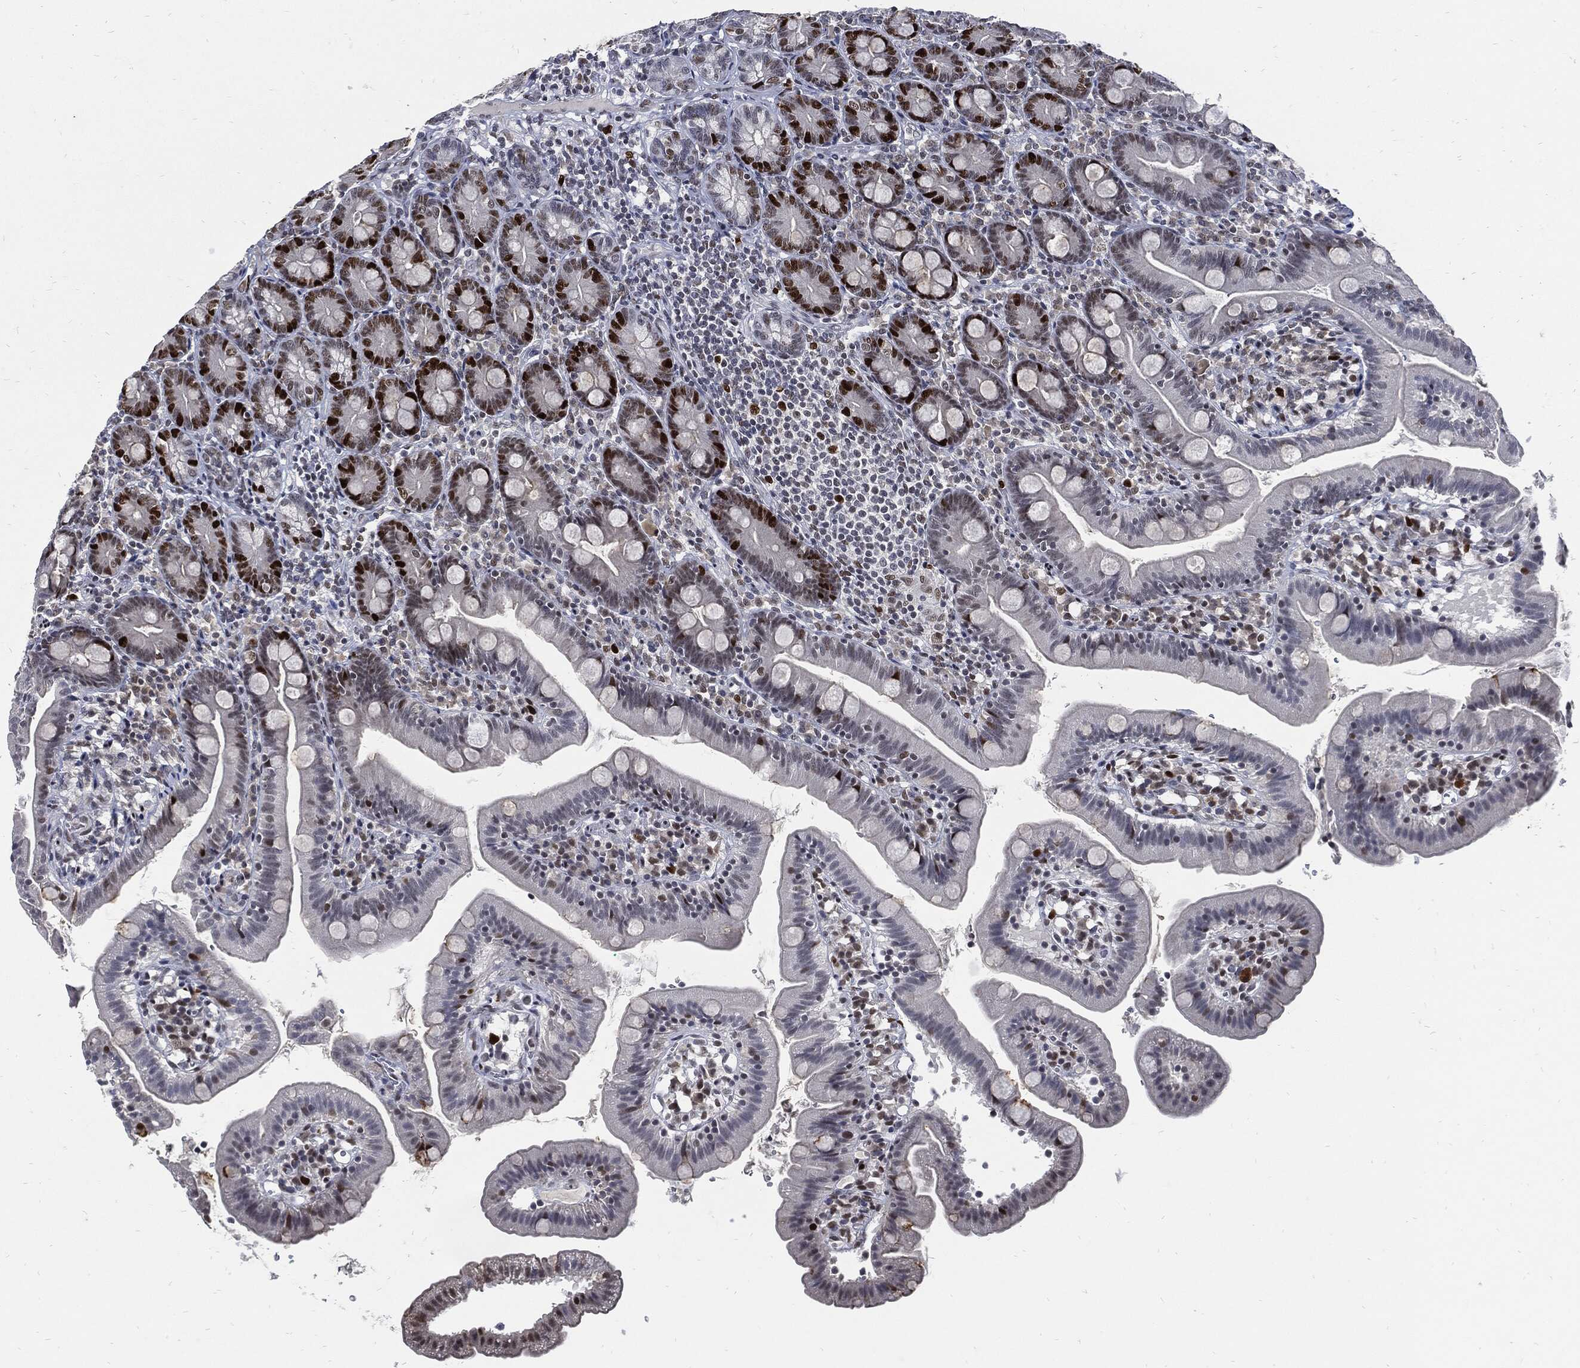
{"staining": {"intensity": "strong", "quantity": "<25%", "location": "nuclear"}, "tissue": "duodenum", "cell_type": "Glandular cells", "image_type": "normal", "snomed": [{"axis": "morphology", "description": "Normal tissue, NOS"}, {"axis": "topography", "description": "Duodenum"}], "caption": "Protein expression analysis of benign human duodenum reveals strong nuclear staining in about <25% of glandular cells. Nuclei are stained in blue.", "gene": "NBN", "patient": {"sex": "female", "age": 67}}